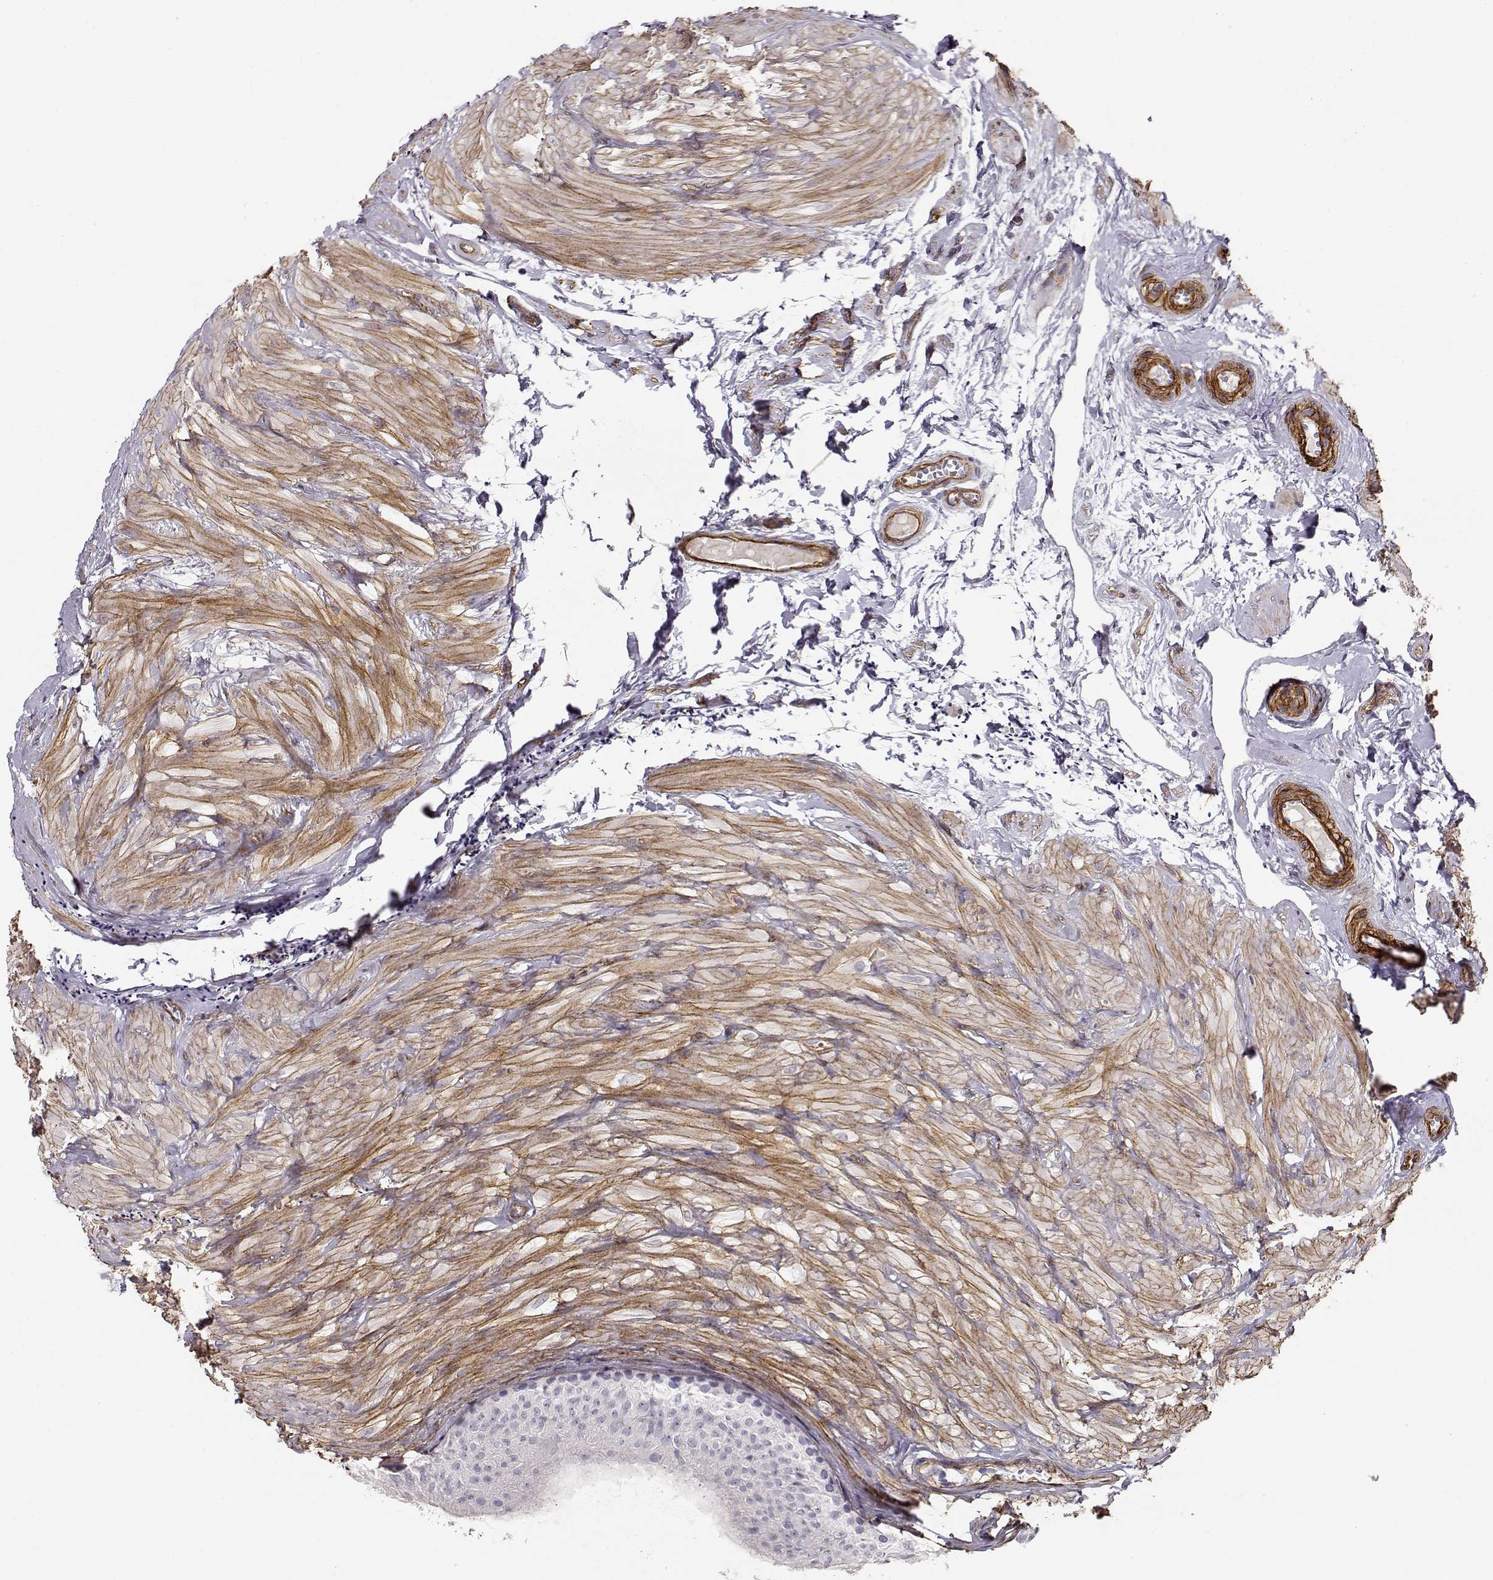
{"staining": {"intensity": "negative", "quantity": "none", "location": "none"}, "tissue": "epididymis", "cell_type": "Glandular cells", "image_type": "normal", "snomed": [{"axis": "morphology", "description": "Normal tissue, NOS"}, {"axis": "topography", "description": "Epididymis"}], "caption": "This is an immunohistochemistry (IHC) image of normal human epididymis. There is no positivity in glandular cells.", "gene": "LAMC1", "patient": {"sex": "male", "age": 32}}